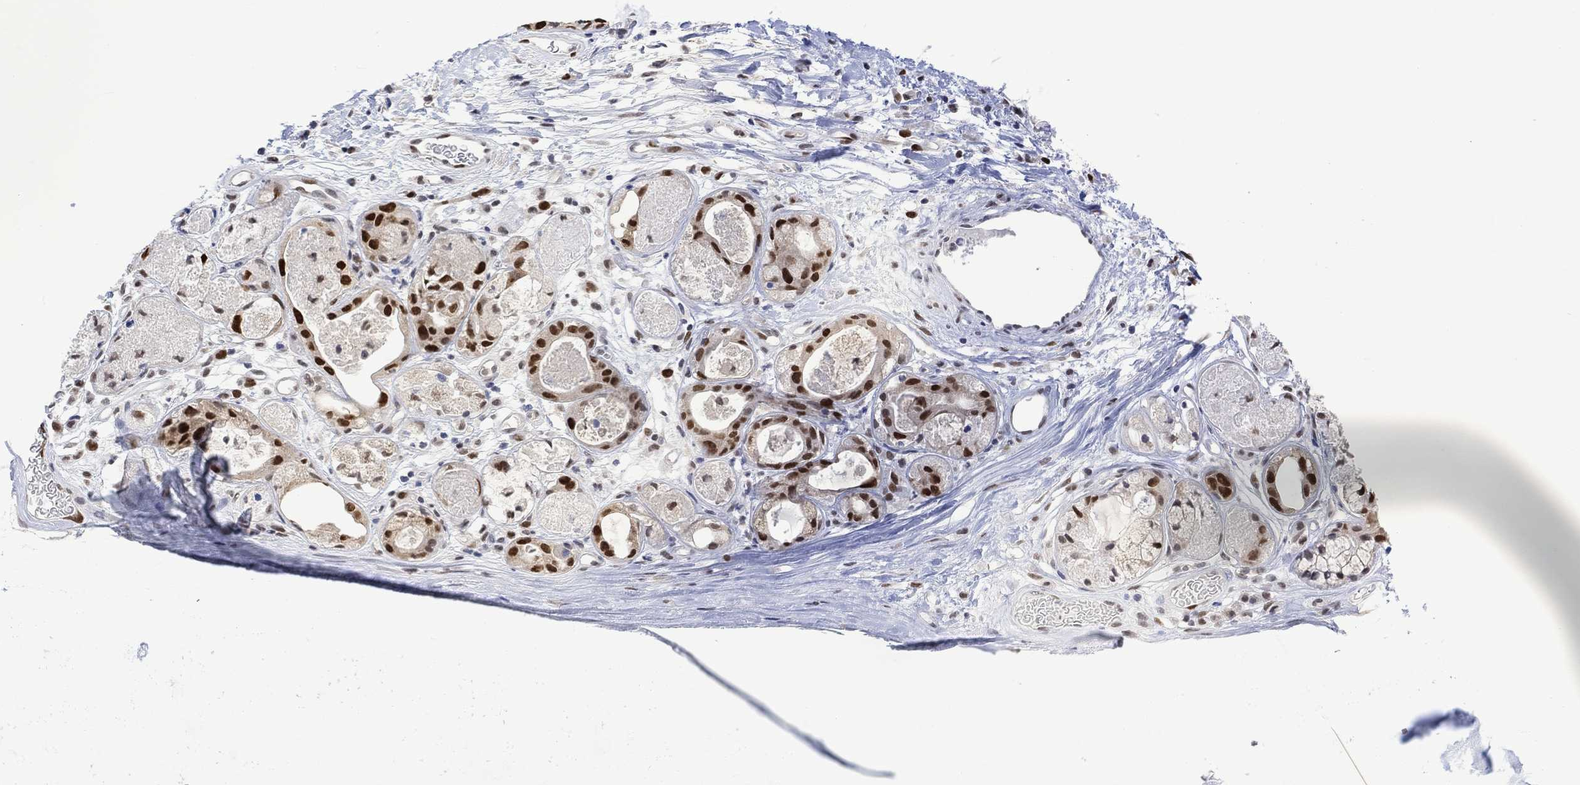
{"staining": {"intensity": "negative", "quantity": "none", "location": "none"}, "tissue": "soft tissue", "cell_type": "Chondrocytes", "image_type": "normal", "snomed": [{"axis": "morphology", "description": "Normal tissue, NOS"}, {"axis": "topography", "description": "Cartilage tissue"}], "caption": "The image demonstrates no staining of chondrocytes in normal soft tissue. Brightfield microscopy of IHC stained with DAB (brown) and hematoxylin (blue), captured at high magnification.", "gene": "RAD54L2", "patient": {"sex": "male", "age": 81}}